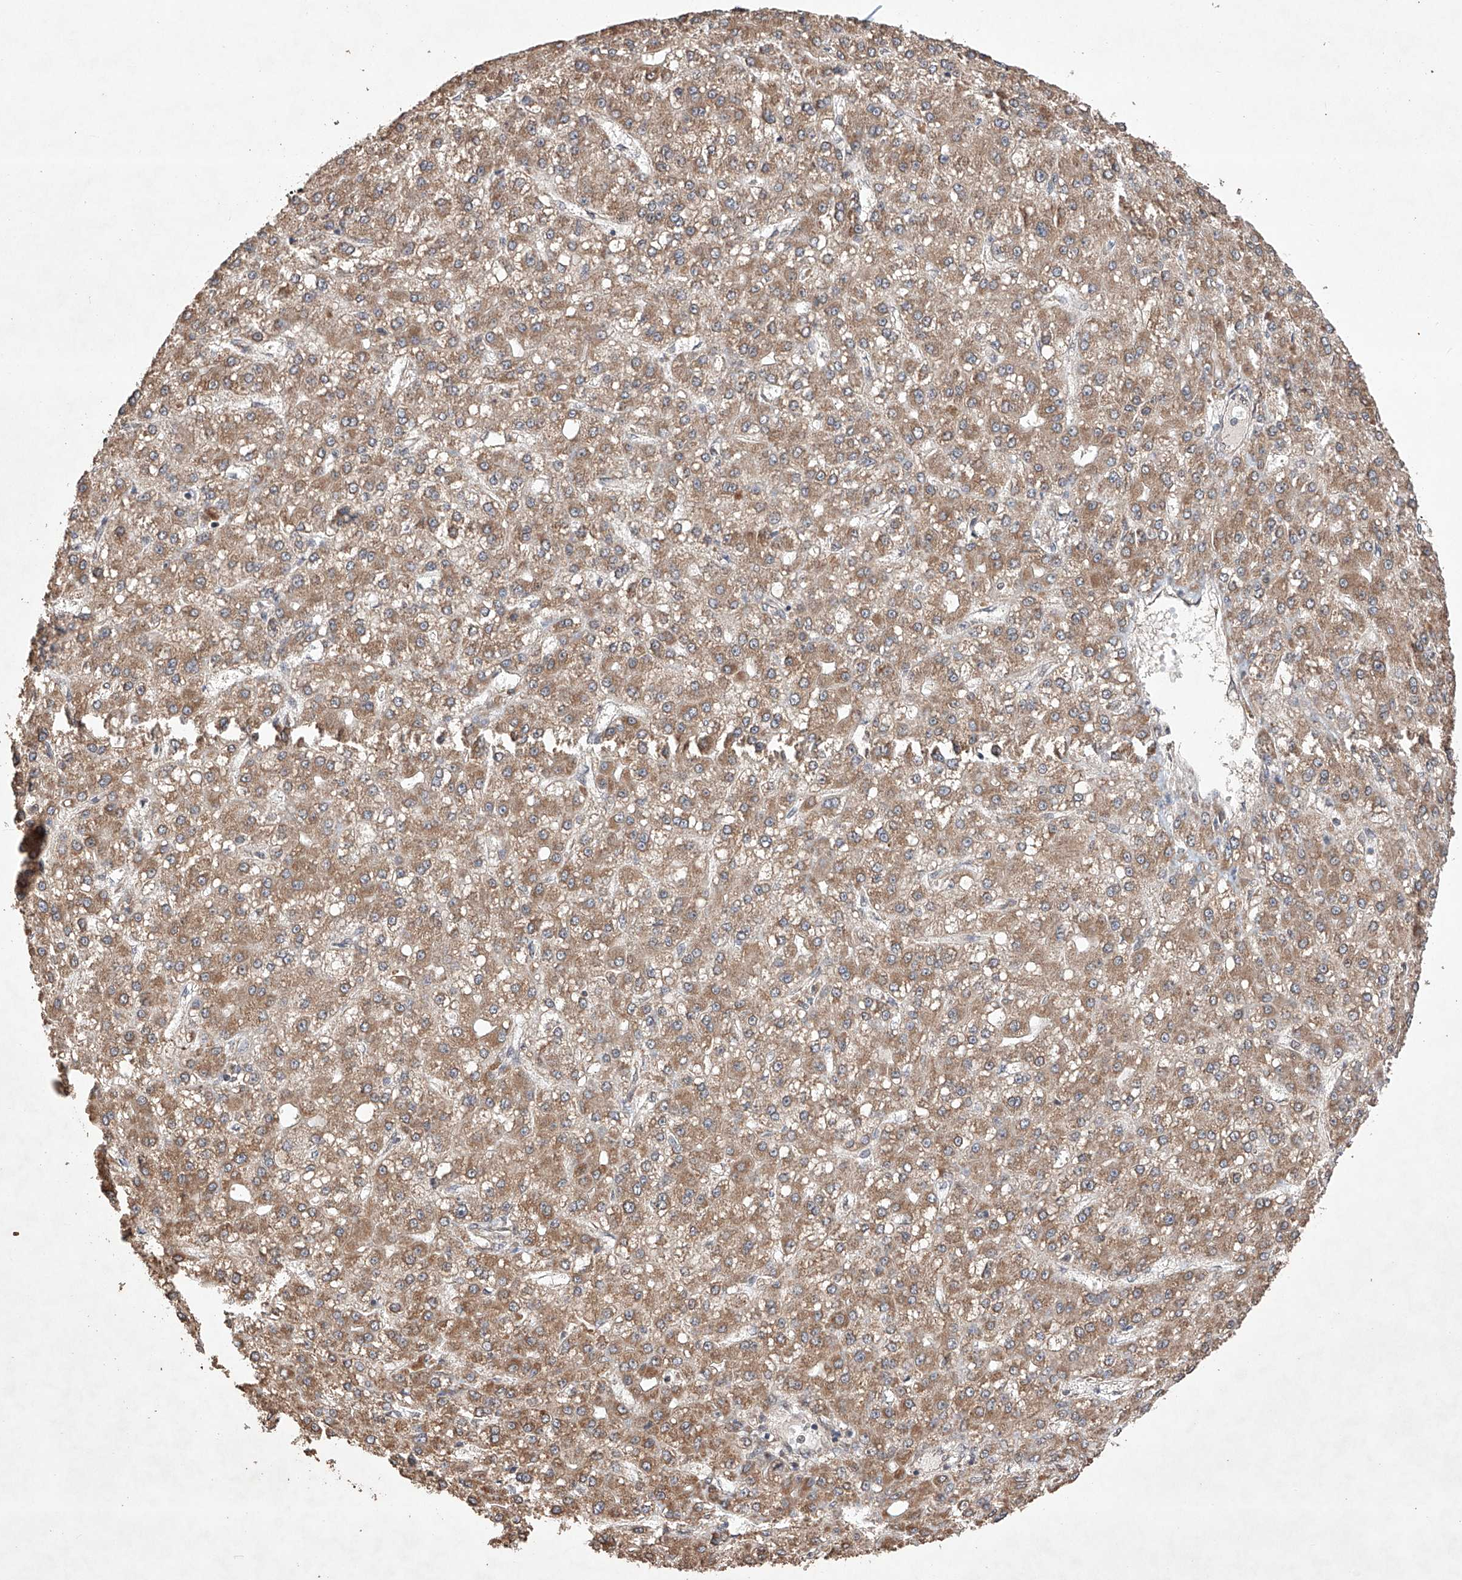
{"staining": {"intensity": "moderate", "quantity": ">75%", "location": "cytoplasmic/membranous"}, "tissue": "liver cancer", "cell_type": "Tumor cells", "image_type": "cancer", "snomed": [{"axis": "morphology", "description": "Carcinoma, Hepatocellular, NOS"}, {"axis": "topography", "description": "Liver"}], "caption": "An immunohistochemistry (IHC) histopathology image of tumor tissue is shown. Protein staining in brown shows moderate cytoplasmic/membranous positivity in liver cancer within tumor cells.", "gene": "LURAP1", "patient": {"sex": "male", "age": 67}}